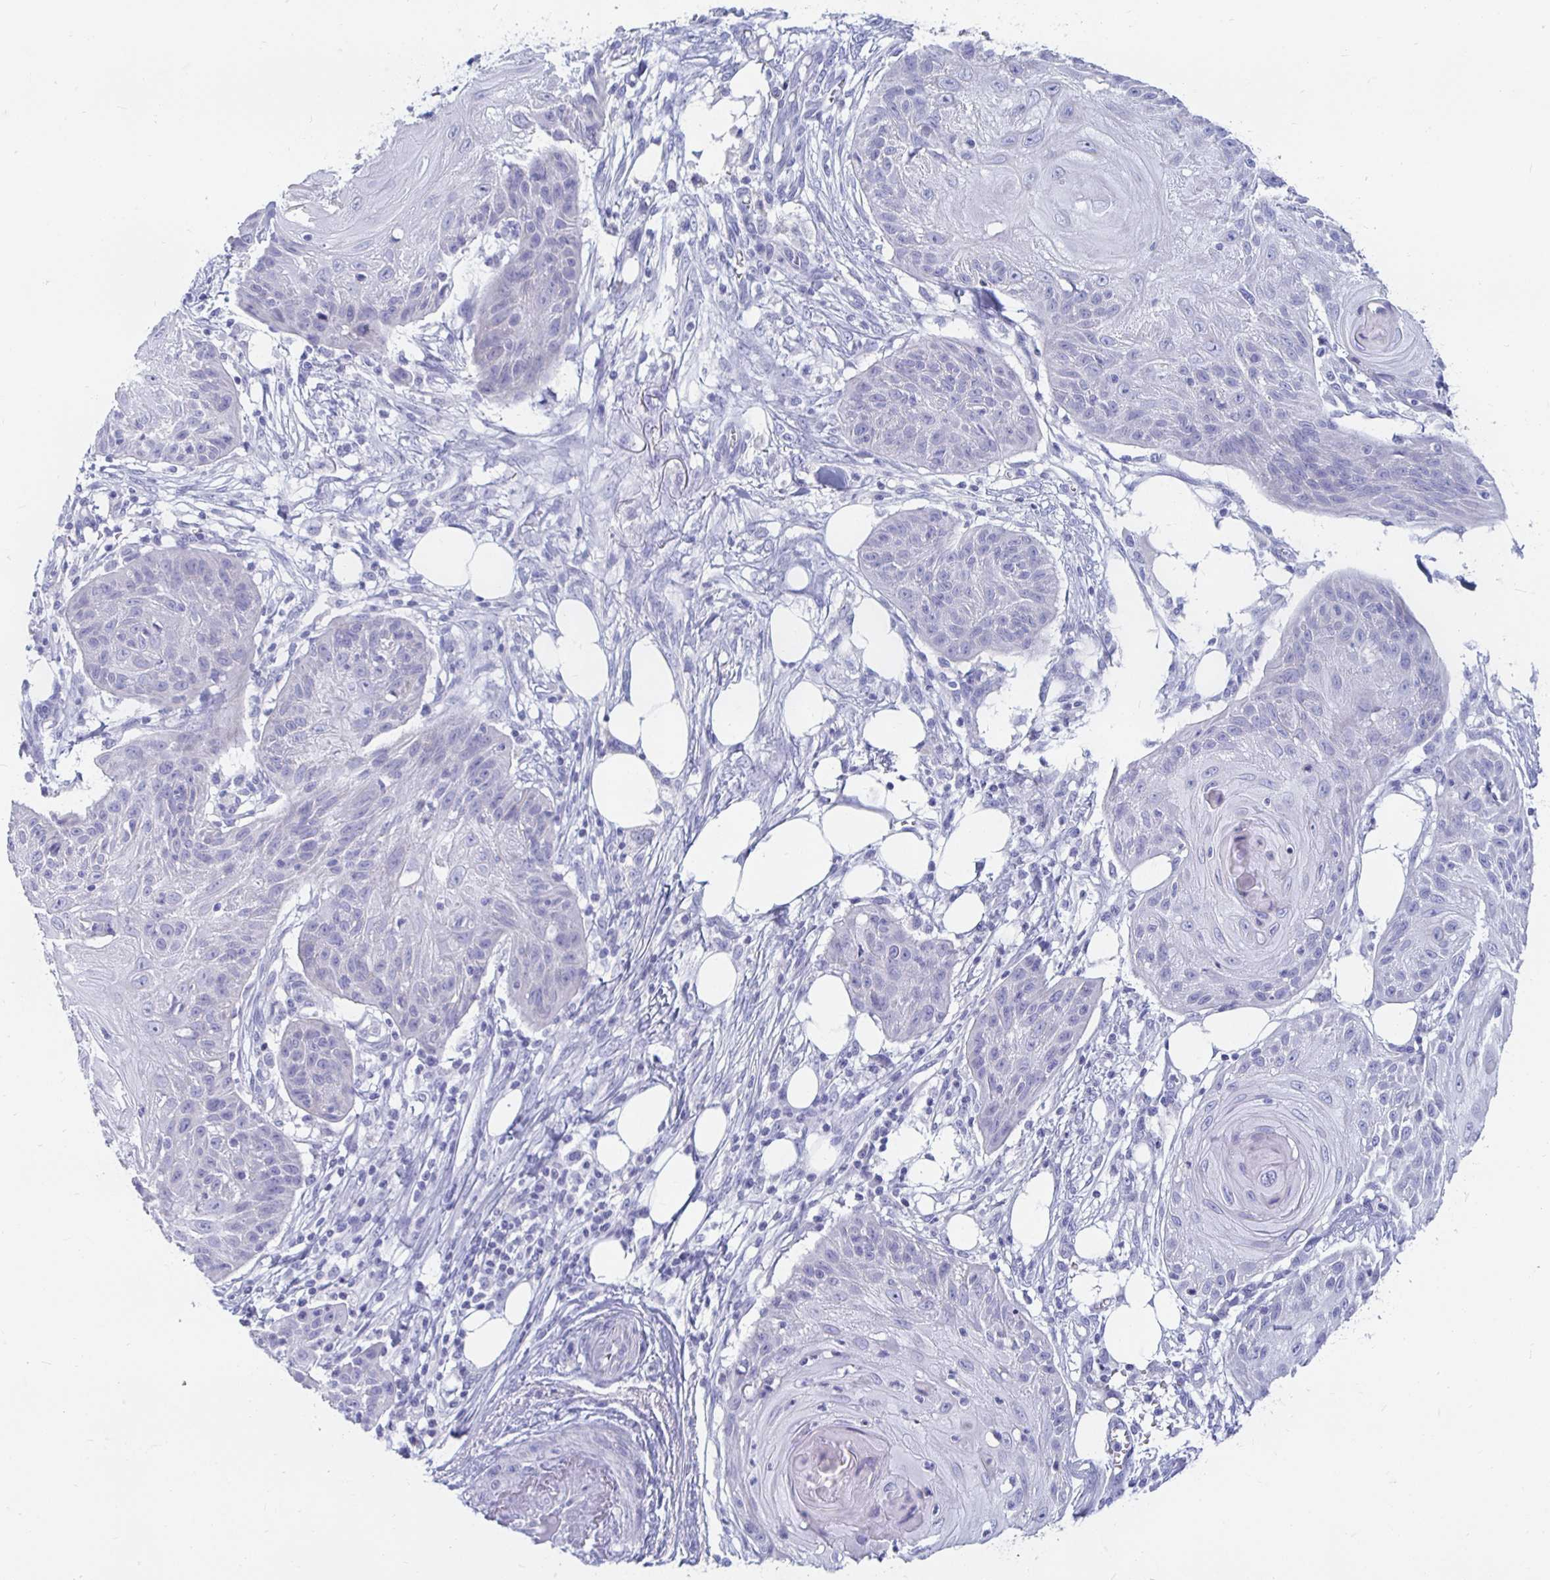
{"staining": {"intensity": "negative", "quantity": "none", "location": "none"}, "tissue": "skin cancer", "cell_type": "Tumor cells", "image_type": "cancer", "snomed": [{"axis": "morphology", "description": "Squamous cell carcinoma, NOS"}, {"axis": "topography", "description": "Skin"}], "caption": "An immunohistochemistry (IHC) photomicrograph of skin squamous cell carcinoma is shown. There is no staining in tumor cells of skin squamous cell carcinoma.", "gene": "PEG10", "patient": {"sex": "female", "age": 88}}